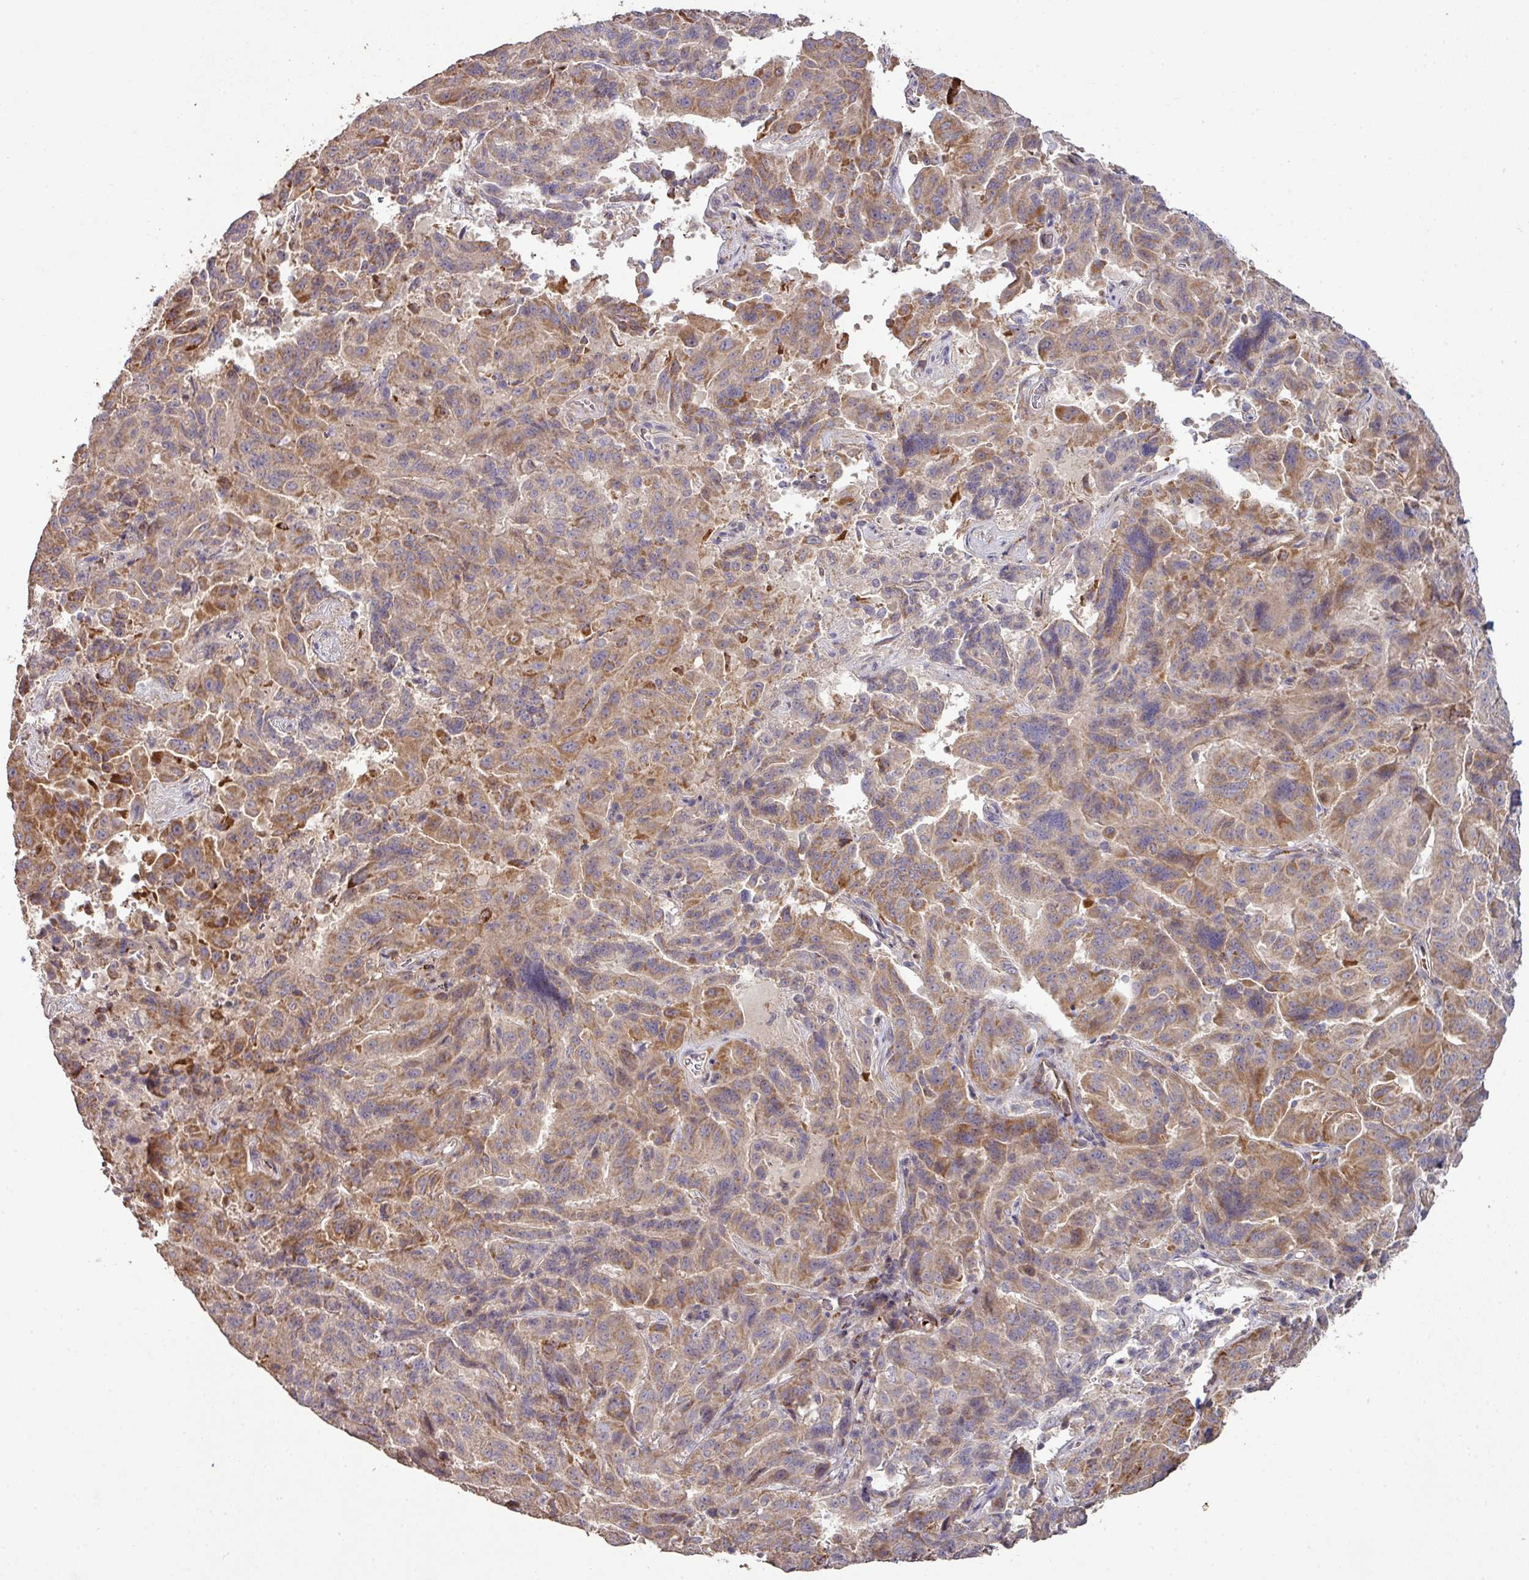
{"staining": {"intensity": "moderate", "quantity": ">75%", "location": "cytoplasmic/membranous"}, "tissue": "pancreatic cancer", "cell_type": "Tumor cells", "image_type": "cancer", "snomed": [{"axis": "morphology", "description": "Adenocarcinoma, NOS"}, {"axis": "topography", "description": "Pancreas"}], "caption": "Protein expression by immunohistochemistry exhibits moderate cytoplasmic/membranous expression in about >75% of tumor cells in pancreatic adenocarcinoma.", "gene": "RPL23A", "patient": {"sex": "male", "age": 63}}